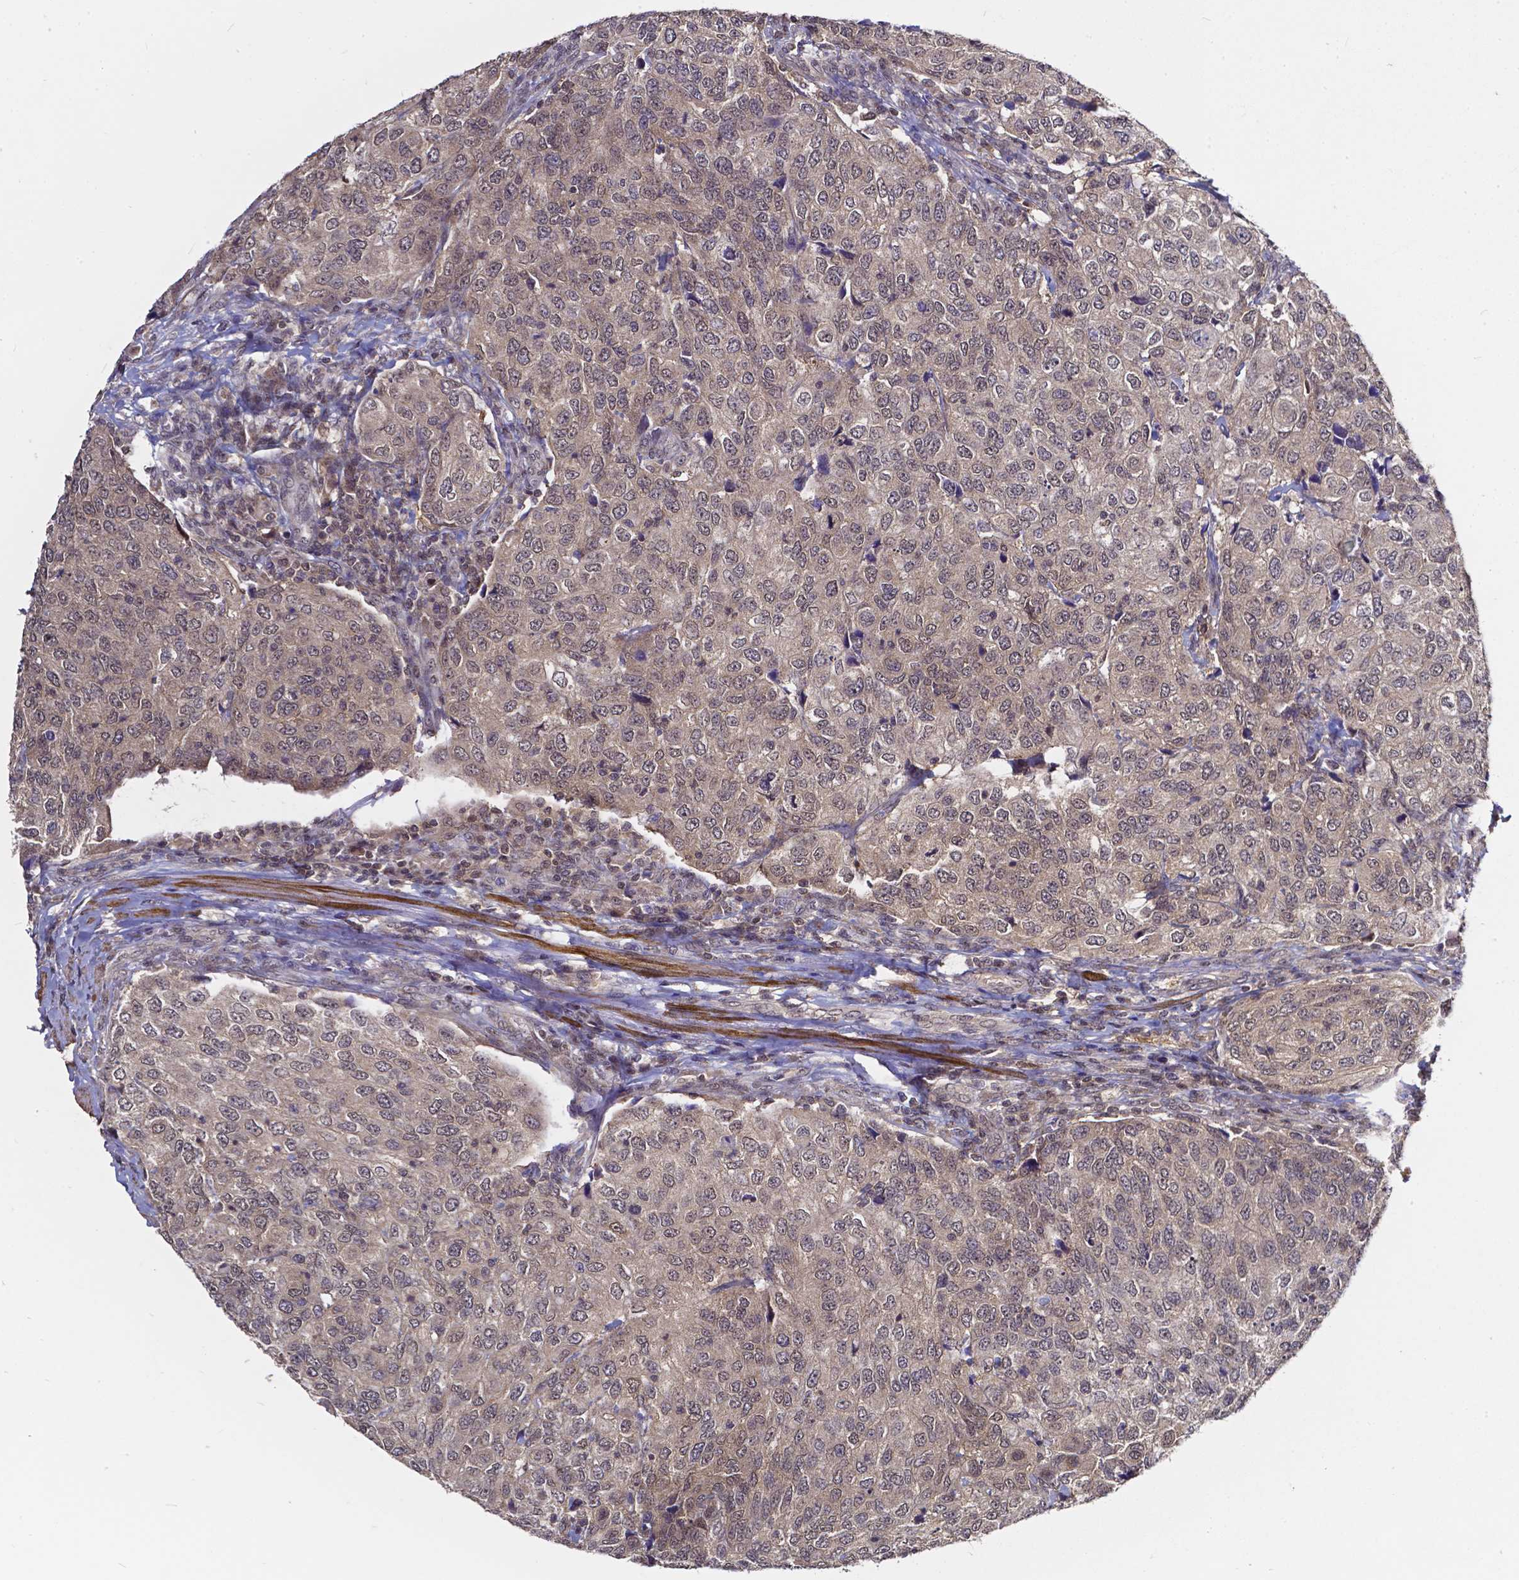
{"staining": {"intensity": "weak", "quantity": "25%-75%", "location": "cytoplasmic/membranous,nuclear"}, "tissue": "urothelial cancer", "cell_type": "Tumor cells", "image_type": "cancer", "snomed": [{"axis": "morphology", "description": "Urothelial carcinoma, High grade"}, {"axis": "topography", "description": "Urinary bladder"}], "caption": "Urothelial carcinoma (high-grade) tissue demonstrates weak cytoplasmic/membranous and nuclear staining in about 25%-75% of tumor cells, visualized by immunohistochemistry. (IHC, brightfield microscopy, high magnification).", "gene": "OTUB1", "patient": {"sex": "female", "age": 78}}